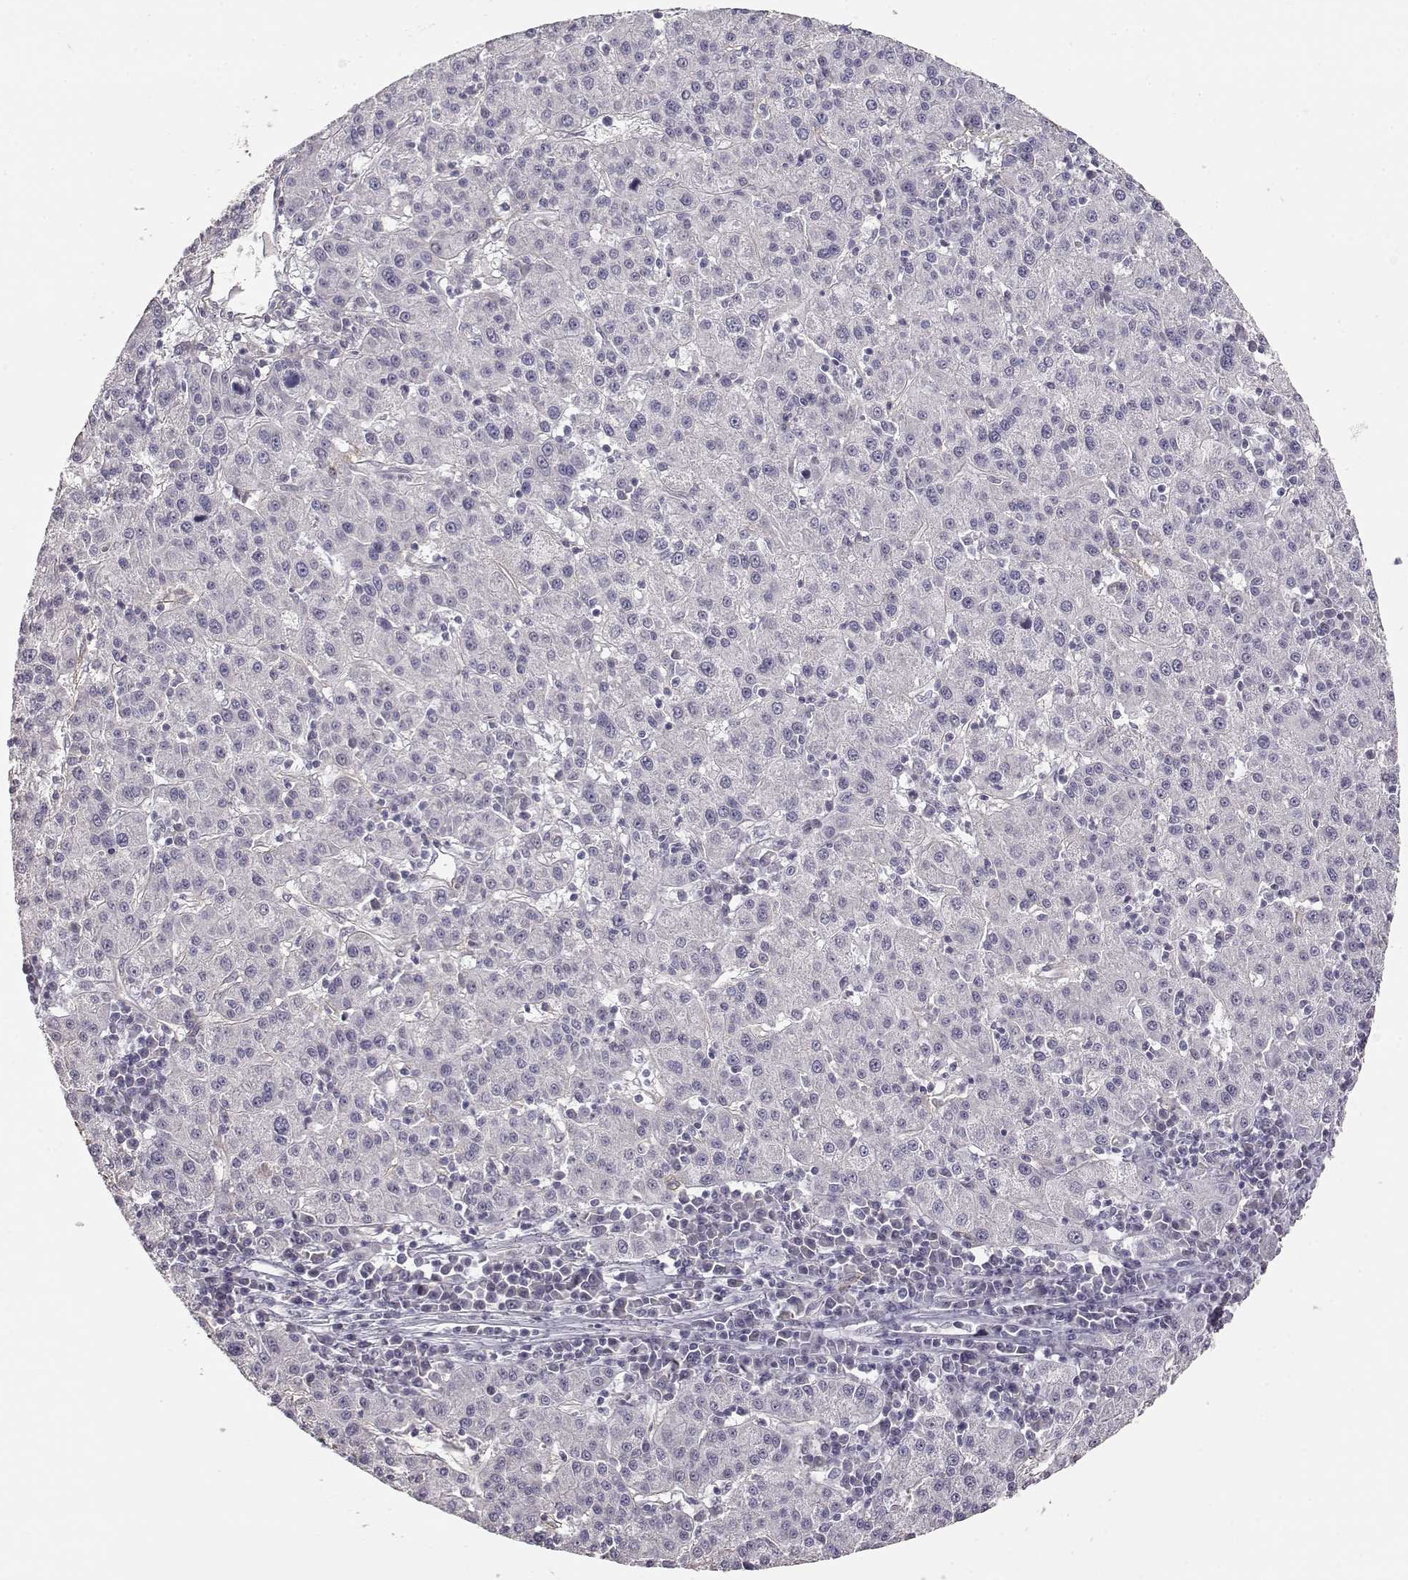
{"staining": {"intensity": "negative", "quantity": "none", "location": "none"}, "tissue": "liver cancer", "cell_type": "Tumor cells", "image_type": "cancer", "snomed": [{"axis": "morphology", "description": "Carcinoma, Hepatocellular, NOS"}, {"axis": "topography", "description": "Liver"}], "caption": "A histopathology image of human hepatocellular carcinoma (liver) is negative for staining in tumor cells. (DAB IHC, high magnification).", "gene": "LAMA5", "patient": {"sex": "female", "age": 60}}